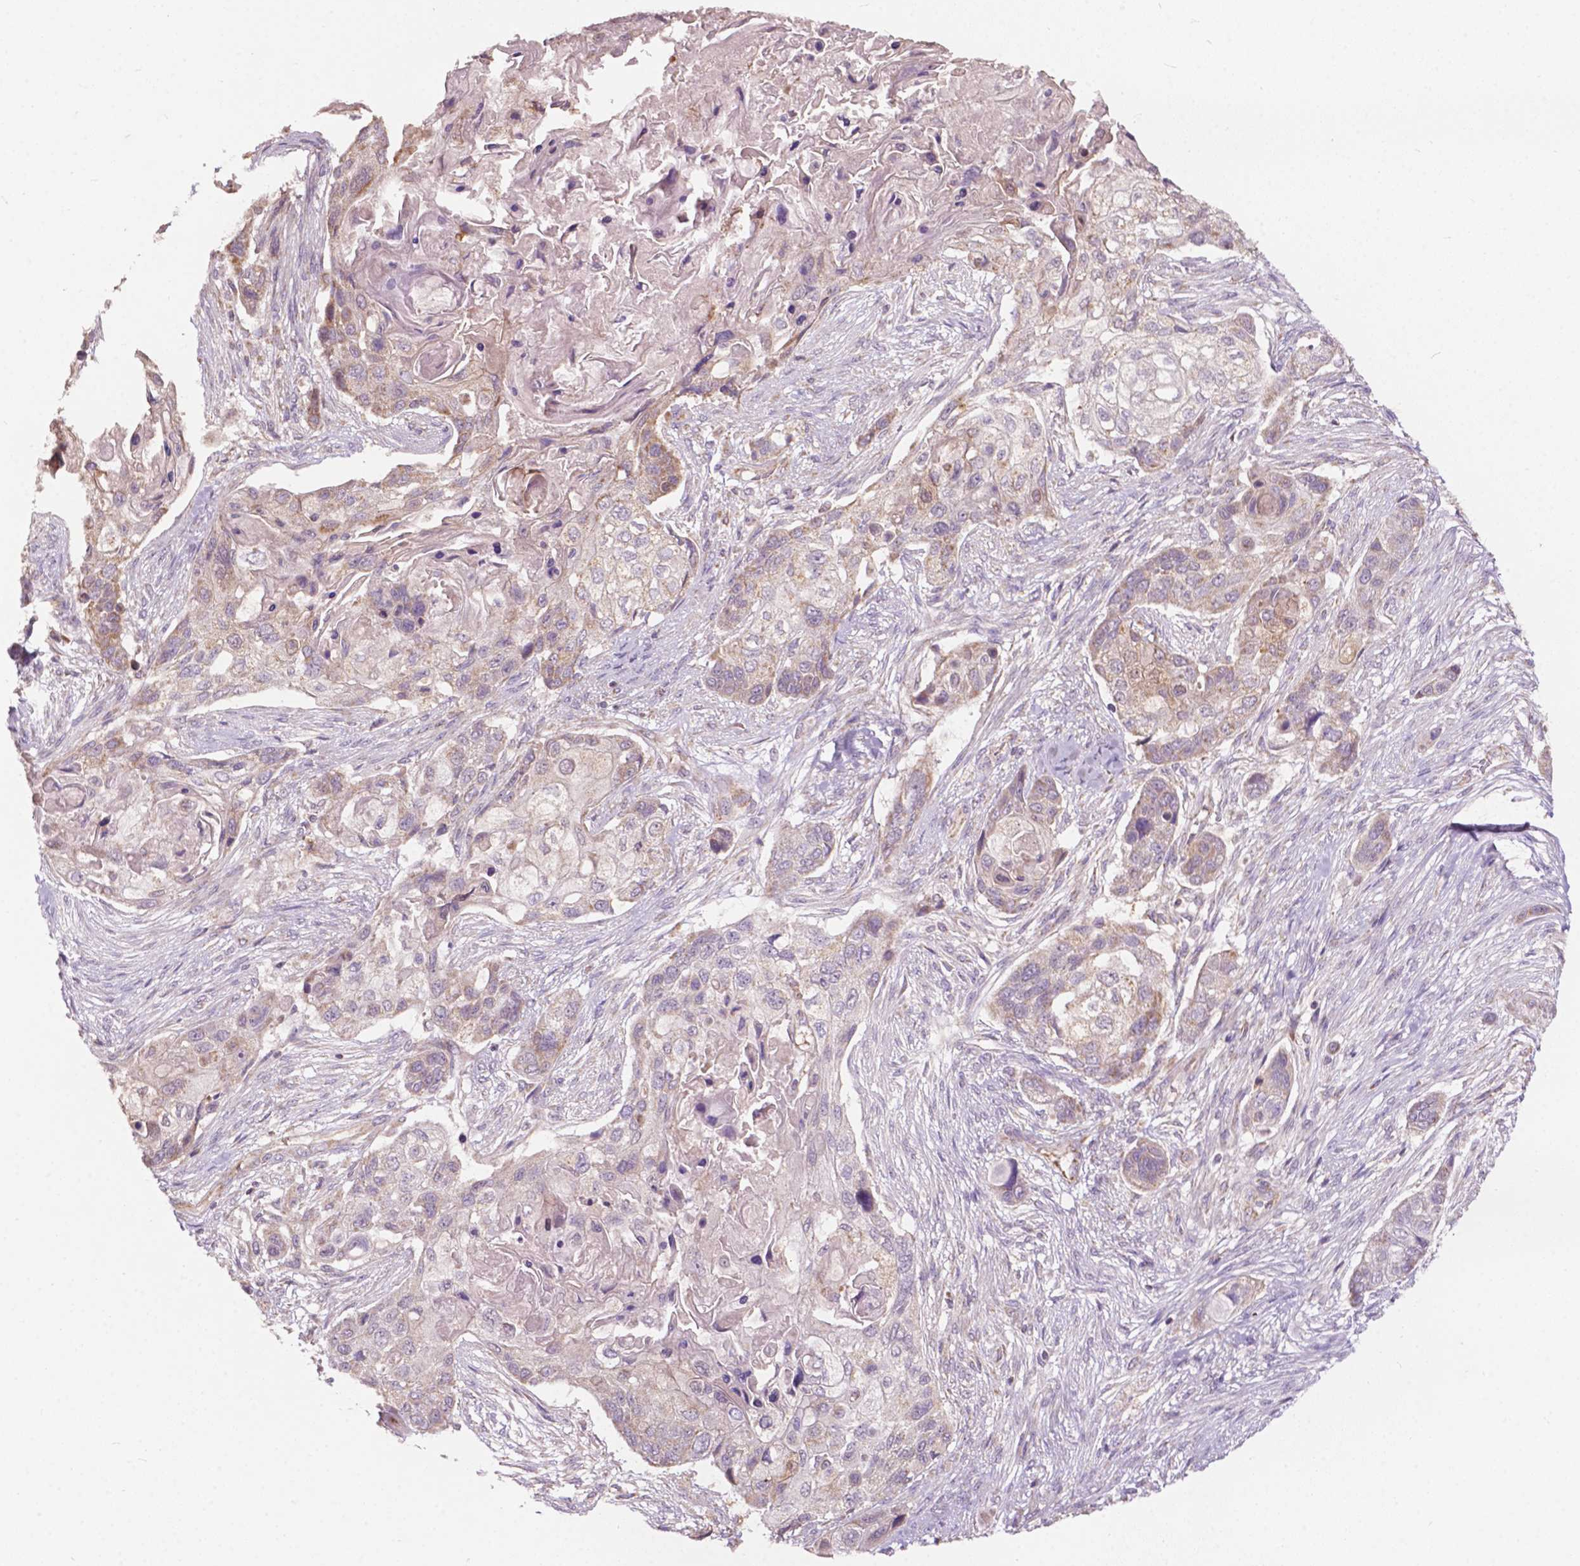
{"staining": {"intensity": "weak", "quantity": "25%-75%", "location": "cytoplasmic/membranous"}, "tissue": "lung cancer", "cell_type": "Tumor cells", "image_type": "cancer", "snomed": [{"axis": "morphology", "description": "Squamous cell carcinoma, NOS"}, {"axis": "topography", "description": "Lung"}], "caption": "IHC of lung cancer (squamous cell carcinoma) exhibits low levels of weak cytoplasmic/membranous positivity in about 25%-75% of tumor cells.", "gene": "NDUFA10", "patient": {"sex": "male", "age": 69}}